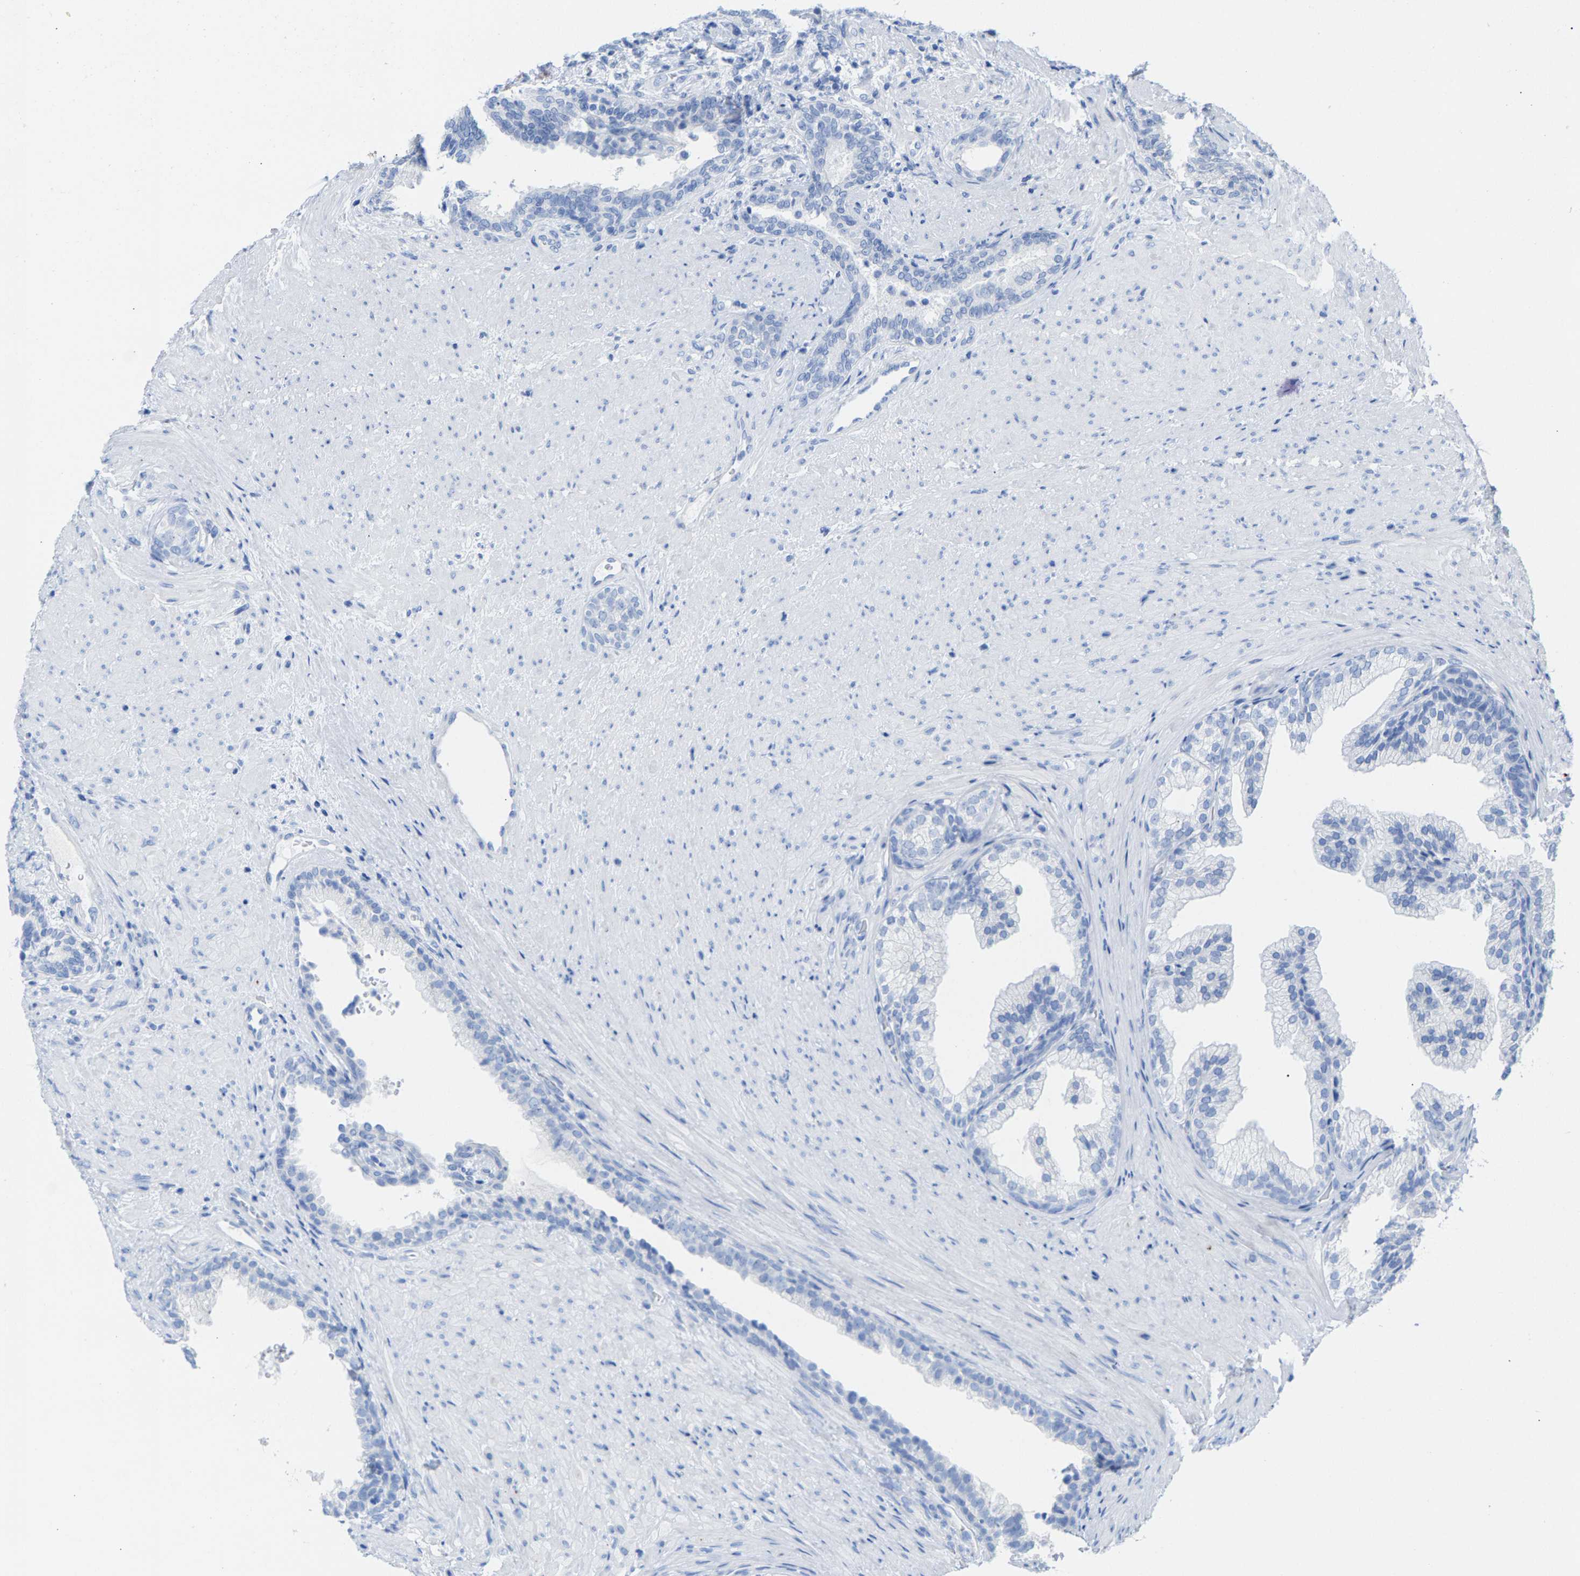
{"staining": {"intensity": "negative", "quantity": "none", "location": "none"}, "tissue": "prostate", "cell_type": "Glandular cells", "image_type": "normal", "snomed": [{"axis": "morphology", "description": "Normal tissue, NOS"}, {"axis": "topography", "description": "Prostate"}], "caption": "Immunohistochemistry (IHC) photomicrograph of normal prostate: prostate stained with DAB (3,3'-diaminobenzidine) demonstrates no significant protein expression in glandular cells. (DAB (3,3'-diaminobenzidine) immunohistochemistry with hematoxylin counter stain).", "gene": "CPA1", "patient": {"sex": "male", "age": 76}}